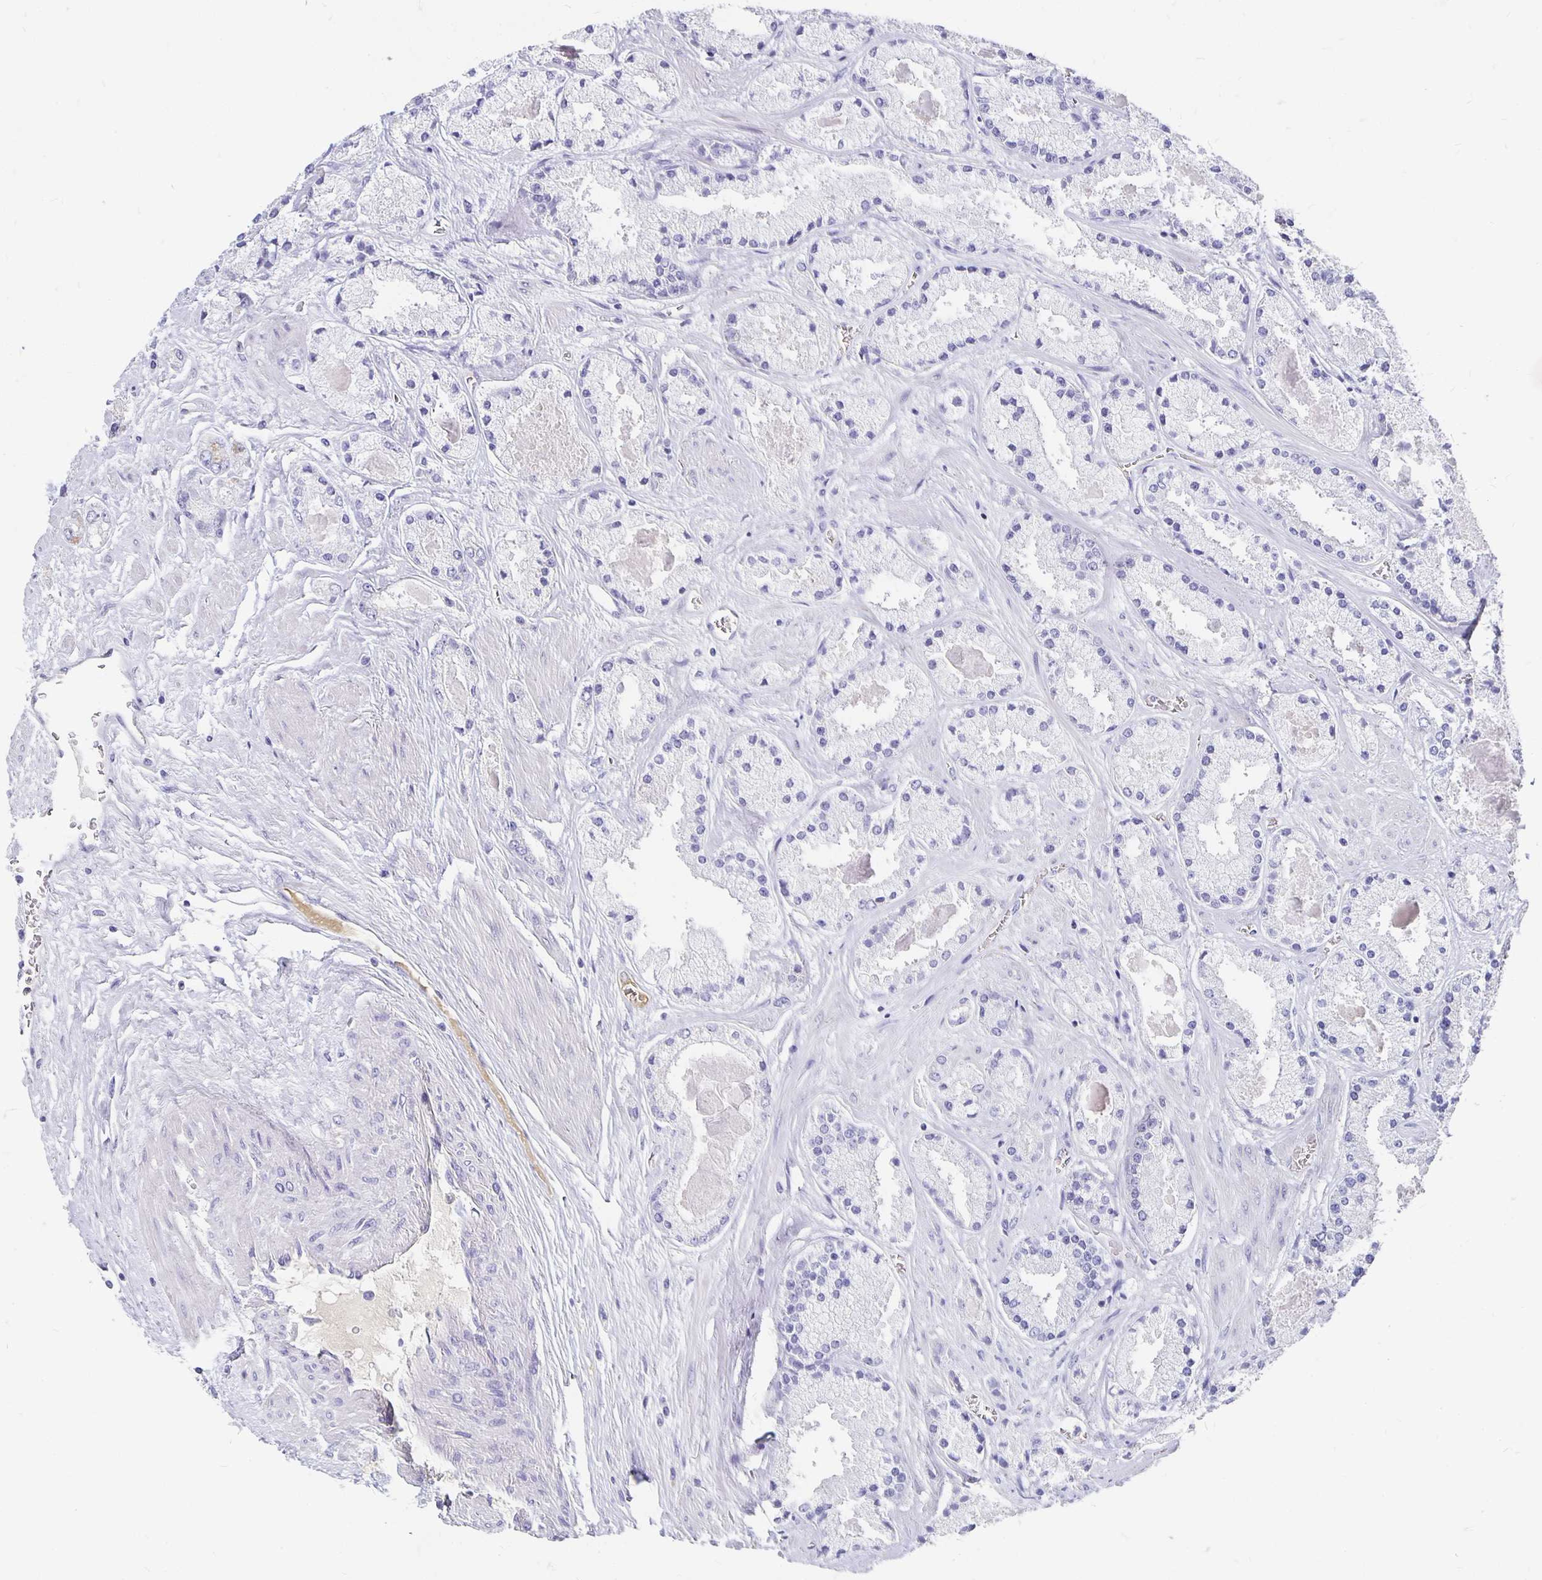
{"staining": {"intensity": "negative", "quantity": "none", "location": "none"}, "tissue": "prostate cancer", "cell_type": "Tumor cells", "image_type": "cancer", "snomed": [{"axis": "morphology", "description": "Adenocarcinoma, High grade"}, {"axis": "topography", "description": "Prostate"}], "caption": "Immunohistochemical staining of human prostate cancer exhibits no significant staining in tumor cells. (DAB immunohistochemistry (IHC) with hematoxylin counter stain).", "gene": "APOB", "patient": {"sex": "male", "age": 67}}